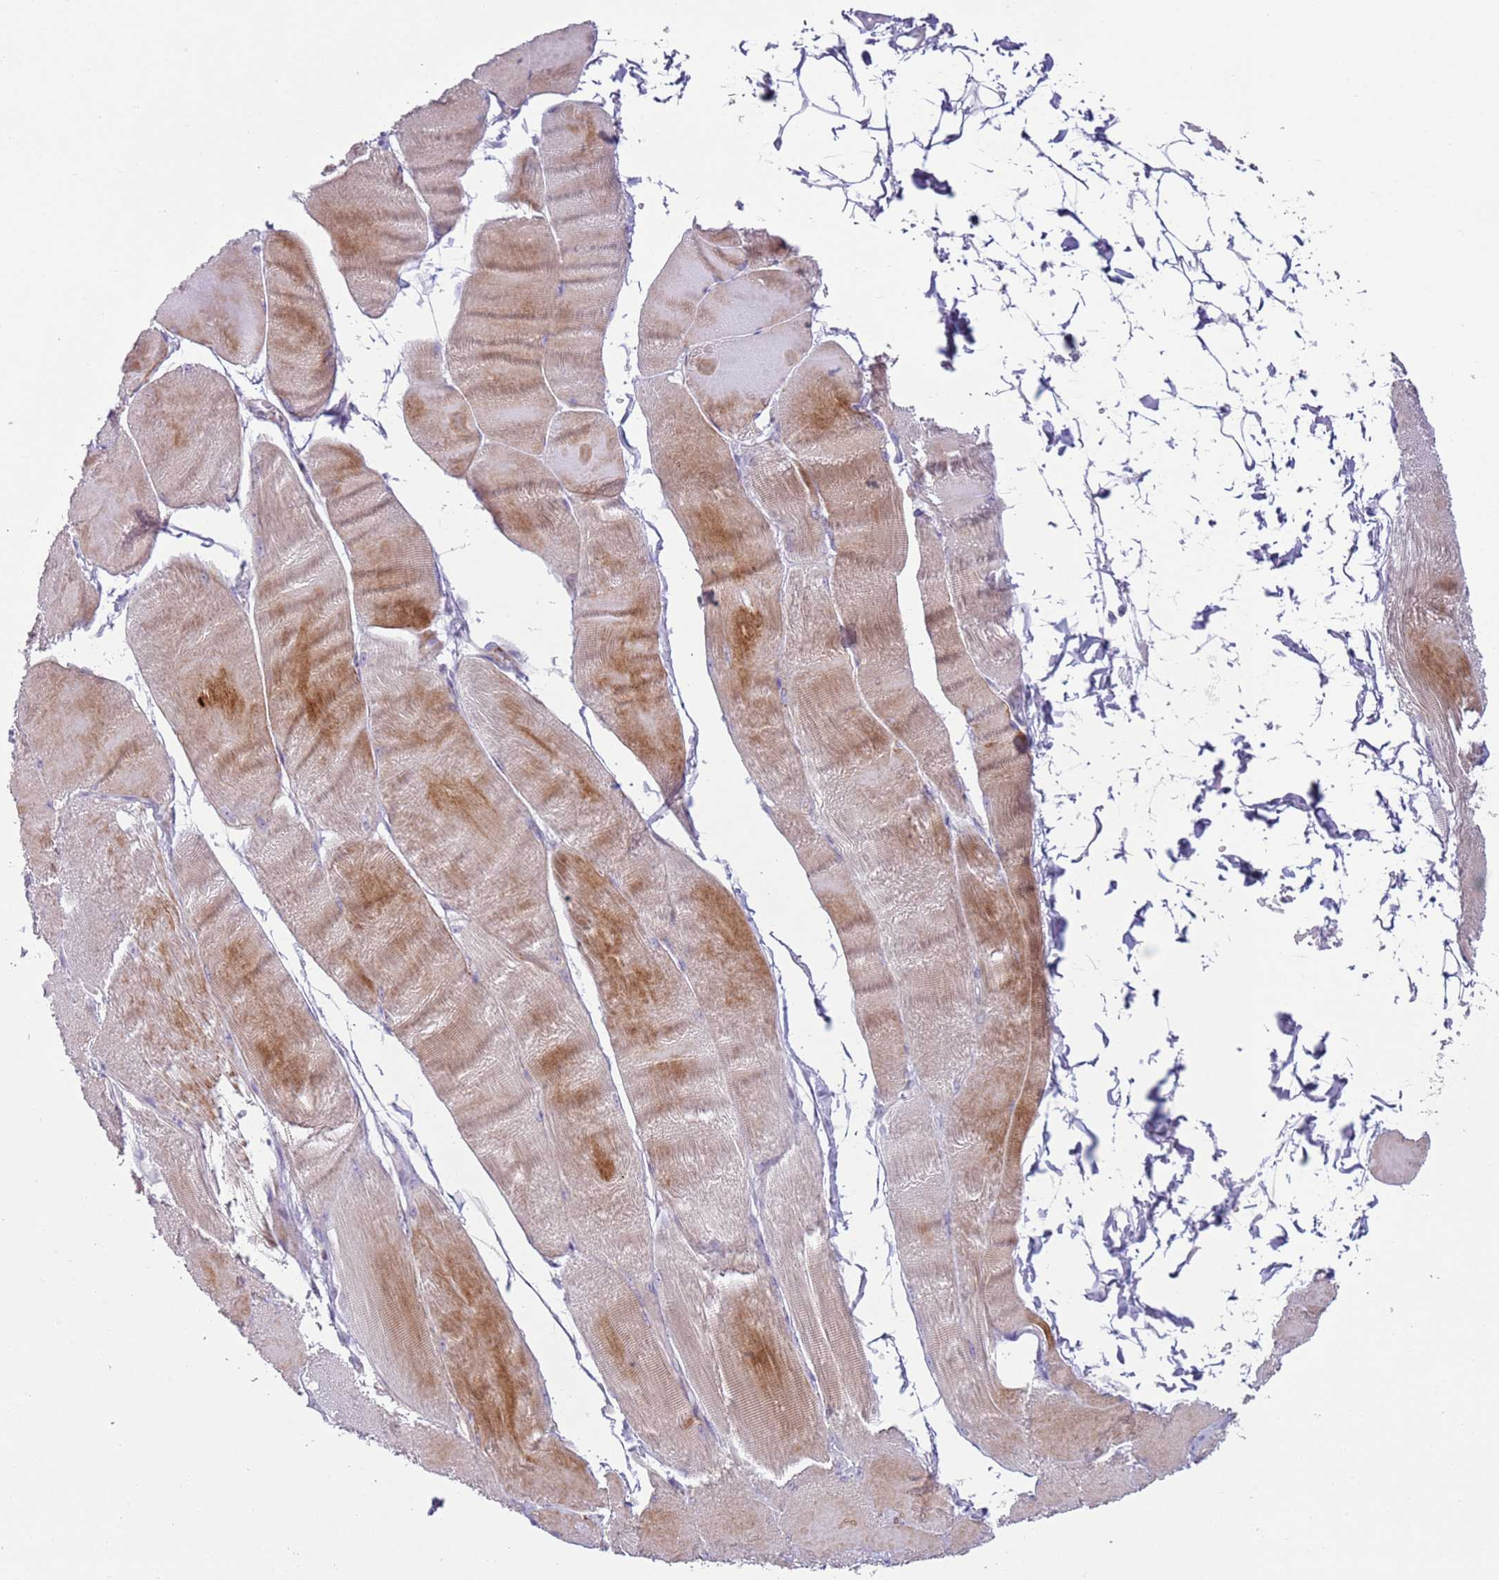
{"staining": {"intensity": "moderate", "quantity": "25%-75%", "location": "cytoplasmic/membranous"}, "tissue": "skeletal muscle", "cell_type": "Myocytes", "image_type": "normal", "snomed": [{"axis": "morphology", "description": "Normal tissue, NOS"}, {"axis": "morphology", "description": "Basal cell carcinoma"}, {"axis": "topography", "description": "Skeletal muscle"}], "caption": "Myocytes exhibit medium levels of moderate cytoplasmic/membranous staining in about 25%-75% of cells in unremarkable human skeletal muscle.", "gene": "ZNF239", "patient": {"sex": "female", "age": 64}}